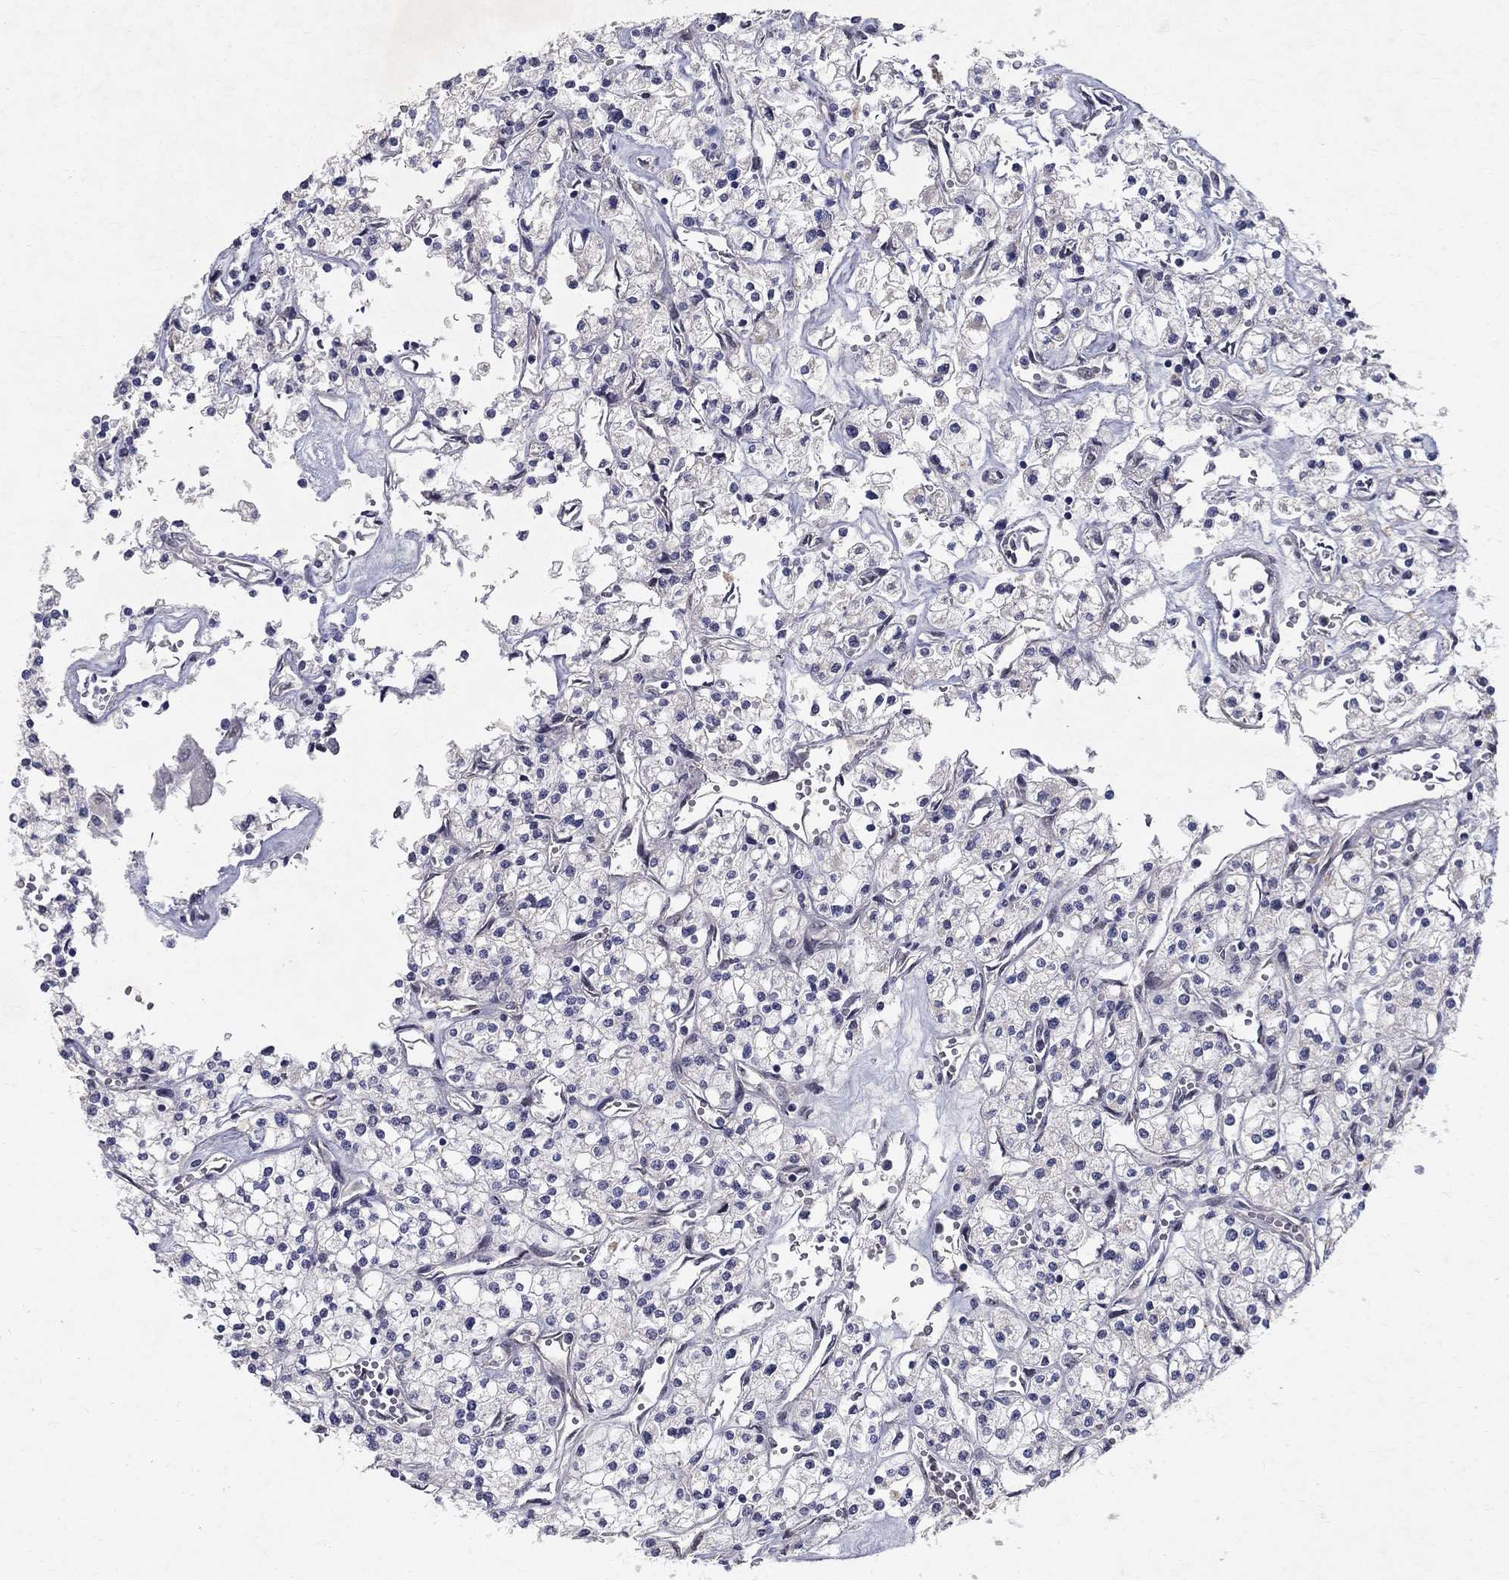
{"staining": {"intensity": "negative", "quantity": "none", "location": "none"}, "tissue": "renal cancer", "cell_type": "Tumor cells", "image_type": "cancer", "snomed": [{"axis": "morphology", "description": "Adenocarcinoma, NOS"}, {"axis": "topography", "description": "Kidney"}], "caption": "Immunohistochemistry (IHC) image of adenocarcinoma (renal) stained for a protein (brown), which displays no expression in tumor cells.", "gene": "RBFOX1", "patient": {"sex": "male", "age": 80}}